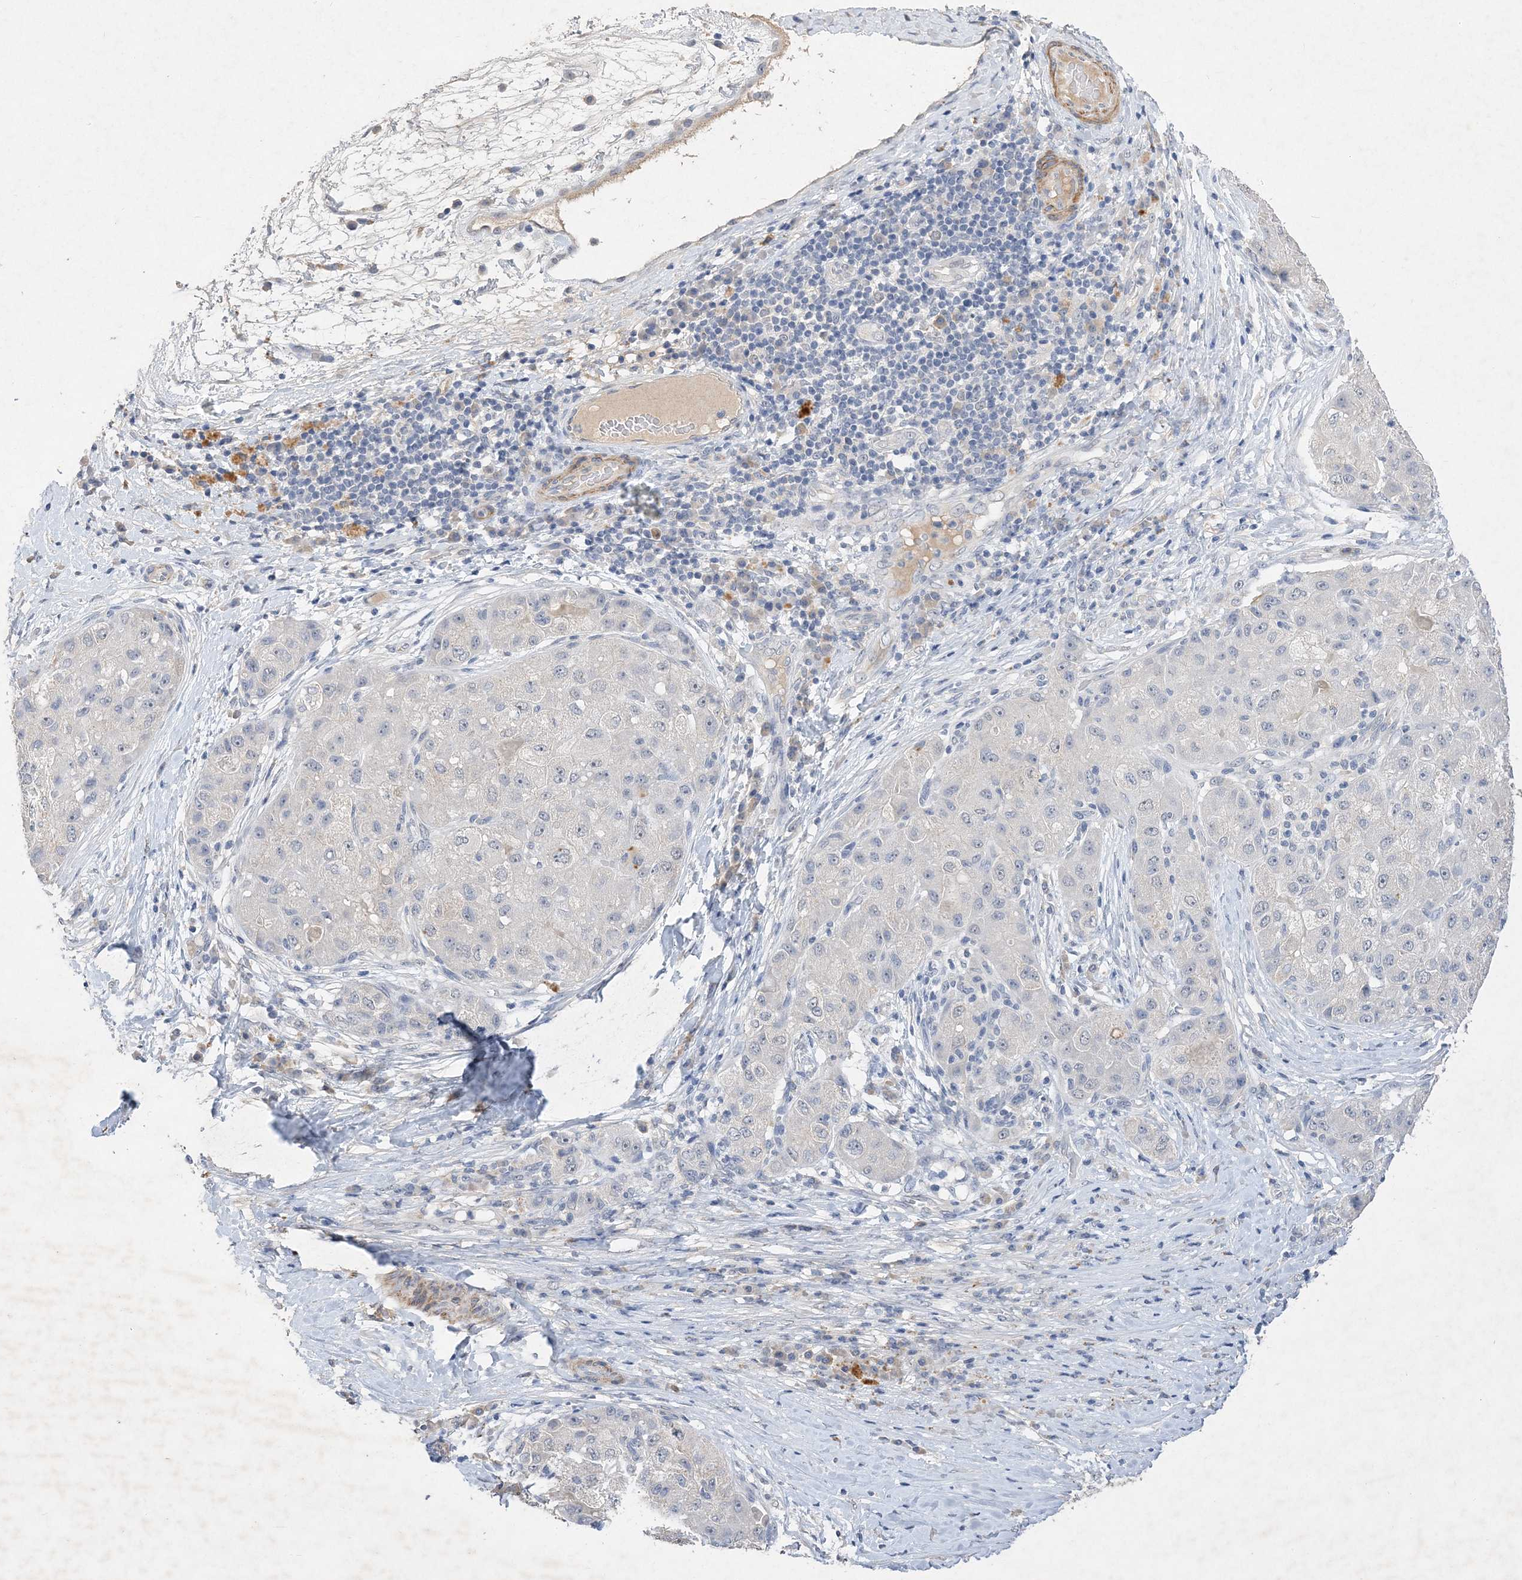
{"staining": {"intensity": "negative", "quantity": "none", "location": "none"}, "tissue": "liver cancer", "cell_type": "Tumor cells", "image_type": "cancer", "snomed": [{"axis": "morphology", "description": "Carcinoma, Hepatocellular, NOS"}, {"axis": "topography", "description": "Liver"}], "caption": "Immunohistochemistry (IHC) histopathology image of human hepatocellular carcinoma (liver) stained for a protein (brown), which displays no staining in tumor cells. (Stains: DAB IHC with hematoxylin counter stain, Microscopy: brightfield microscopy at high magnification).", "gene": "C11orf58", "patient": {"sex": "male", "age": 80}}